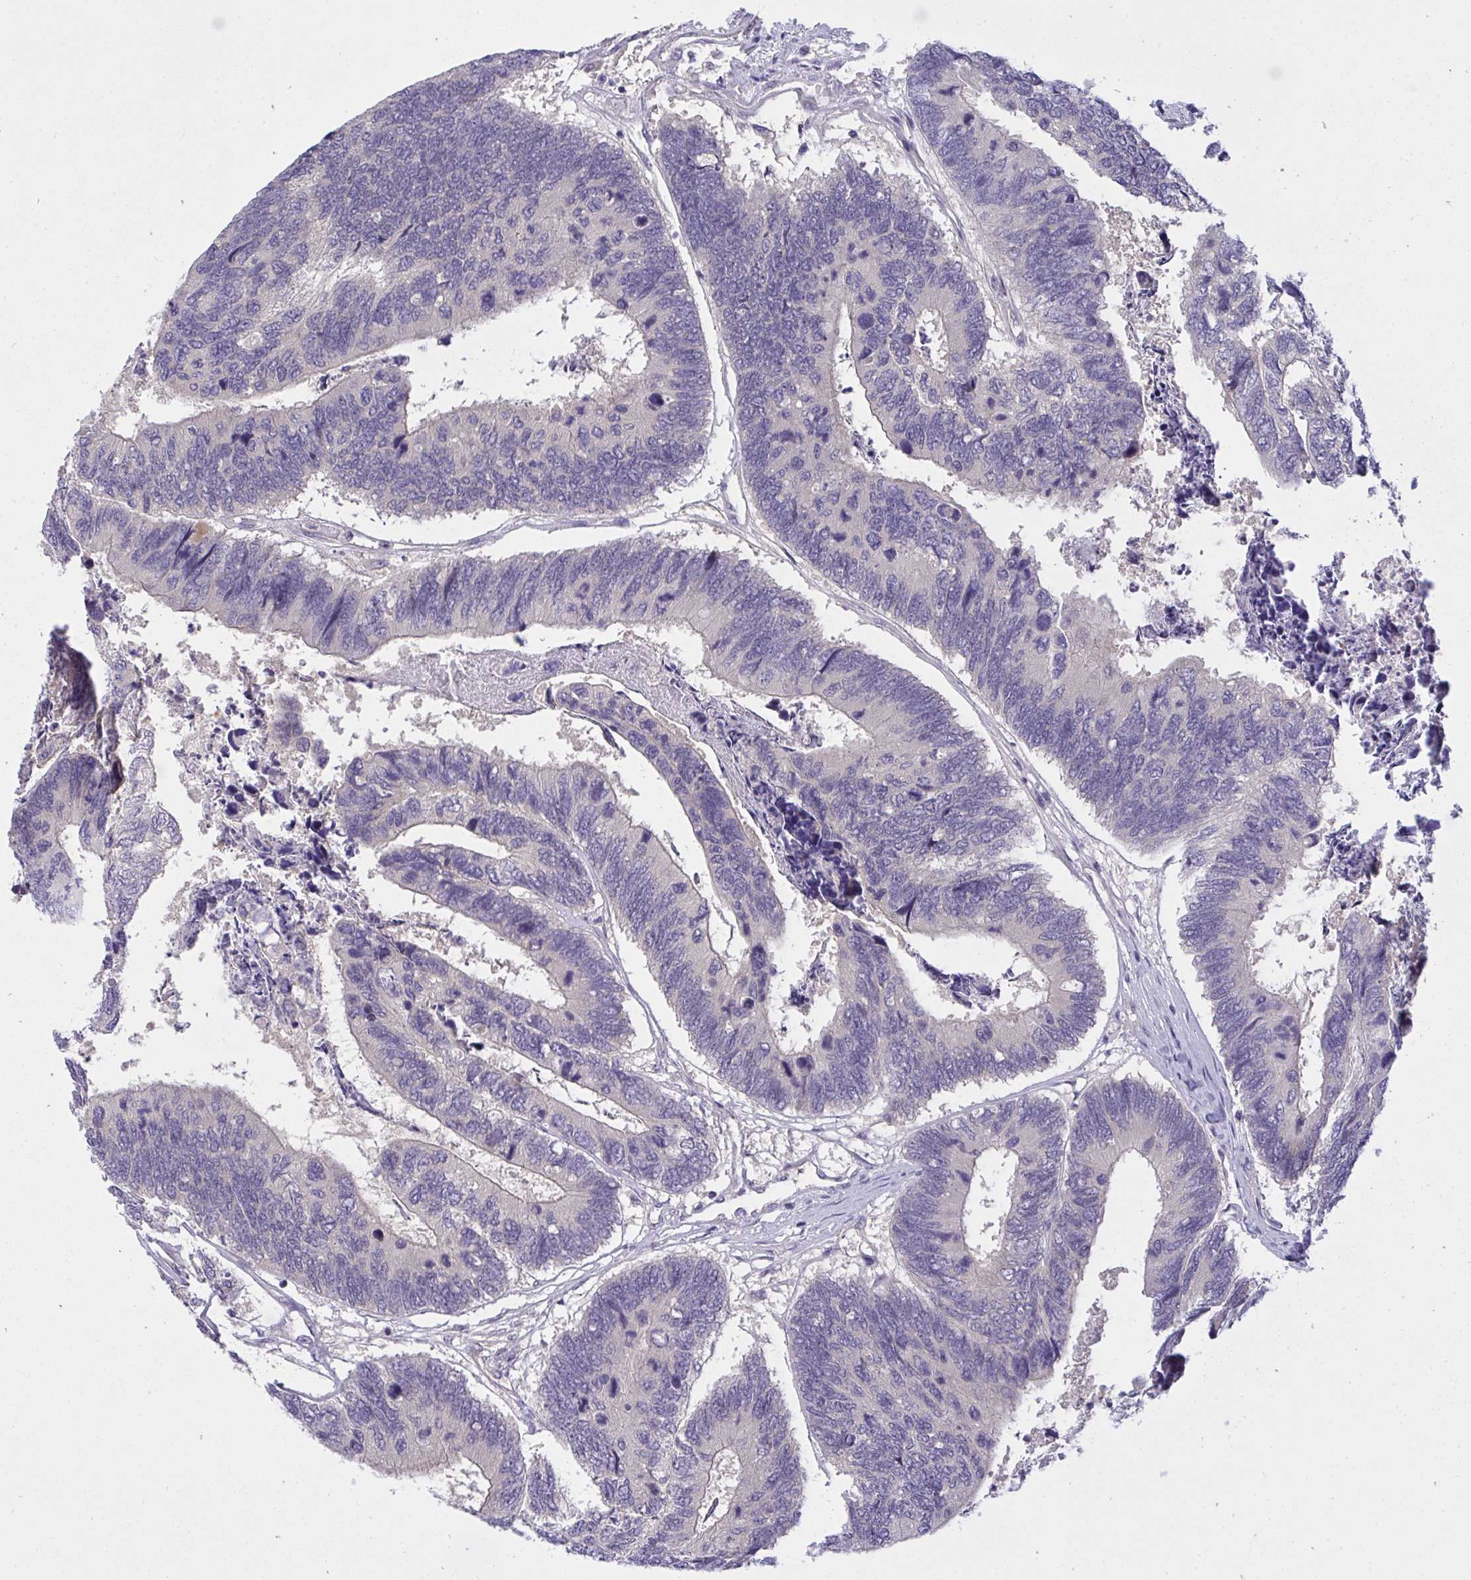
{"staining": {"intensity": "negative", "quantity": "none", "location": "none"}, "tissue": "colorectal cancer", "cell_type": "Tumor cells", "image_type": "cancer", "snomed": [{"axis": "morphology", "description": "Adenocarcinoma, NOS"}, {"axis": "topography", "description": "Colon"}], "caption": "The histopathology image exhibits no staining of tumor cells in colorectal adenocarcinoma.", "gene": "C19orf54", "patient": {"sex": "female", "age": 67}}